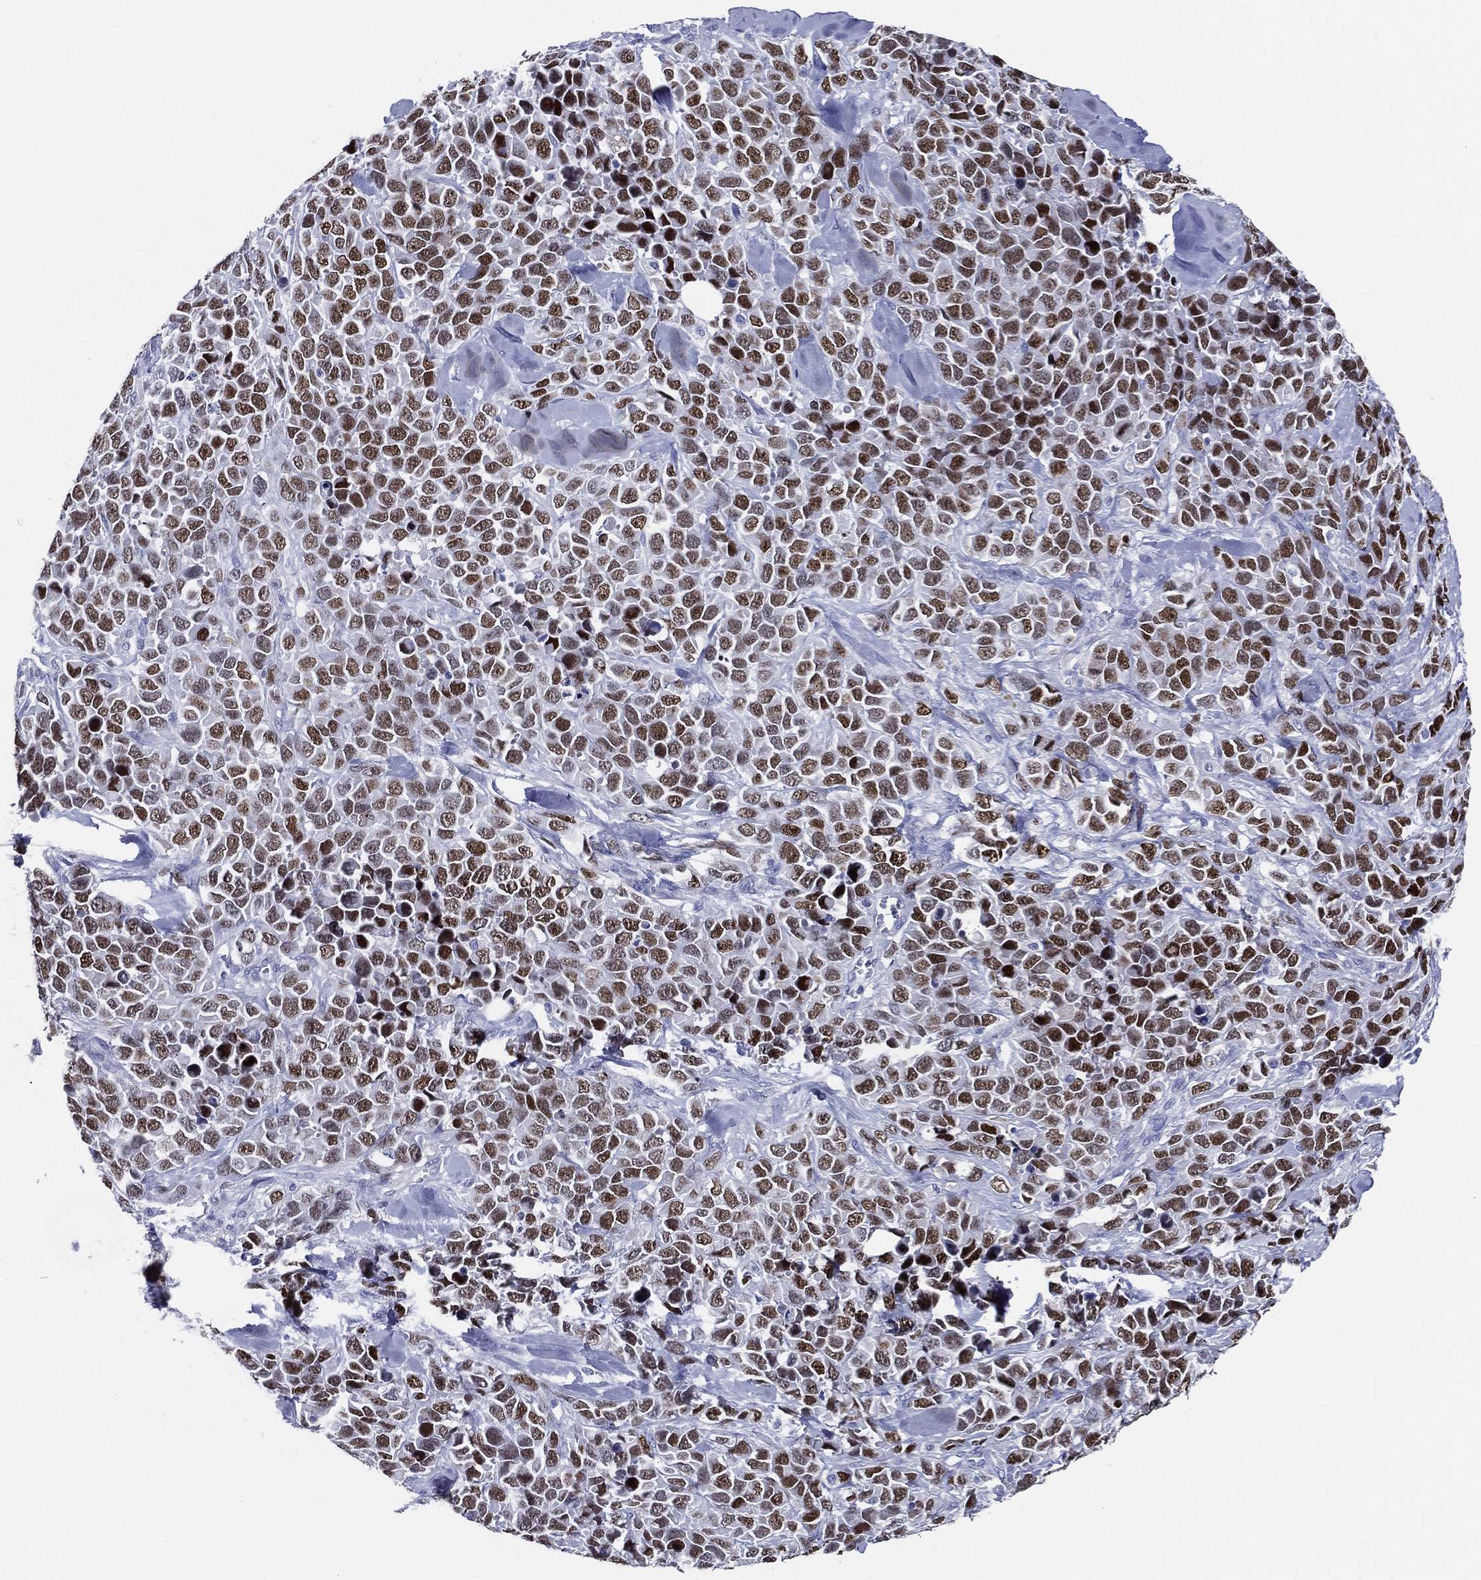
{"staining": {"intensity": "strong", "quantity": "25%-75%", "location": "nuclear"}, "tissue": "melanoma", "cell_type": "Tumor cells", "image_type": "cancer", "snomed": [{"axis": "morphology", "description": "Malignant melanoma, Metastatic site"}, {"axis": "topography", "description": "Skin"}], "caption": "The immunohistochemical stain shows strong nuclear staining in tumor cells of melanoma tissue.", "gene": "TFAP2A", "patient": {"sex": "male", "age": 84}}